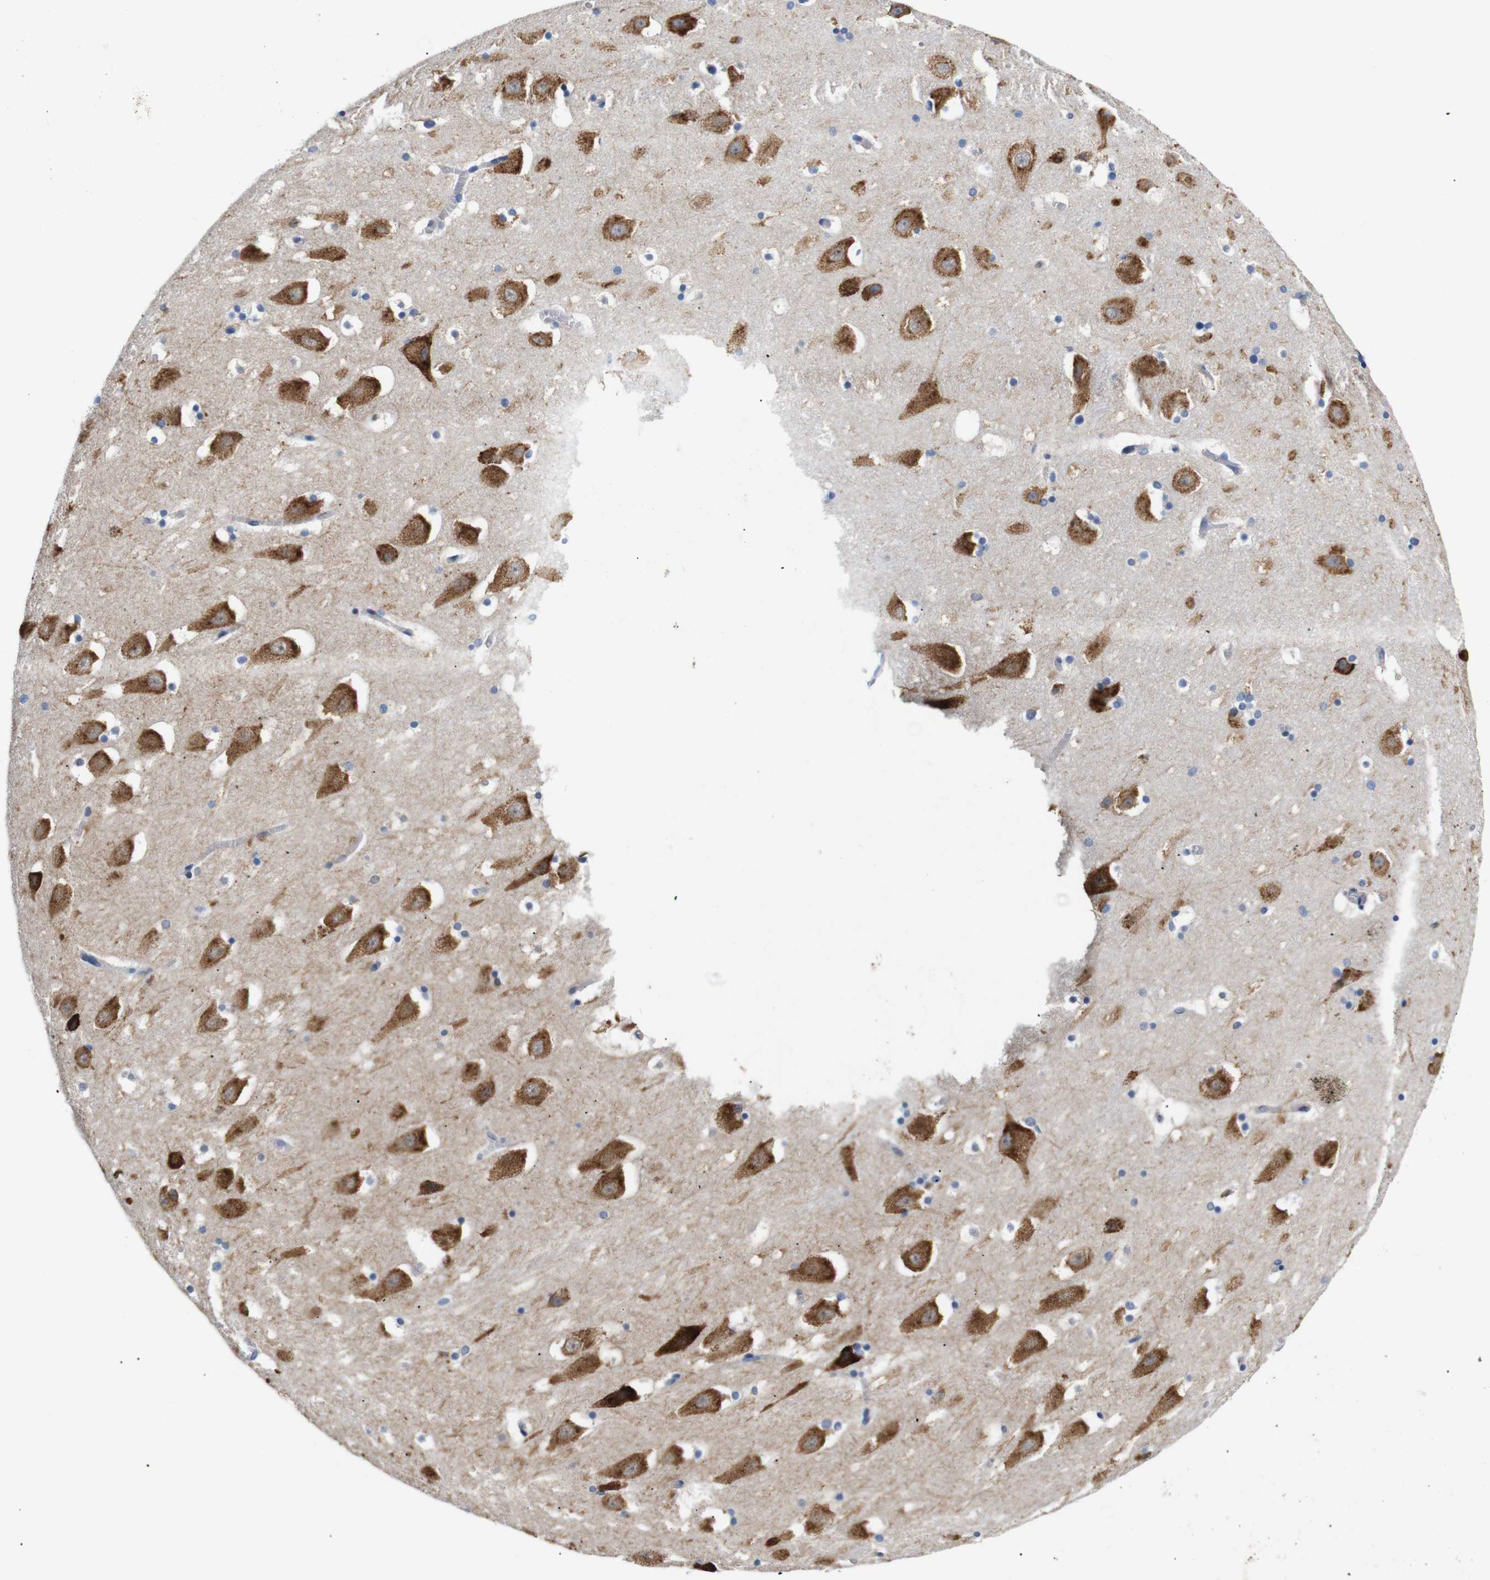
{"staining": {"intensity": "negative", "quantity": "none", "location": "none"}, "tissue": "hippocampus", "cell_type": "Glial cells", "image_type": "normal", "snomed": [{"axis": "morphology", "description": "Normal tissue, NOS"}, {"axis": "topography", "description": "Hippocampus"}], "caption": "The immunohistochemistry micrograph has no significant positivity in glial cells of hippocampus.", "gene": "UBE2G2", "patient": {"sex": "male", "age": 45}}